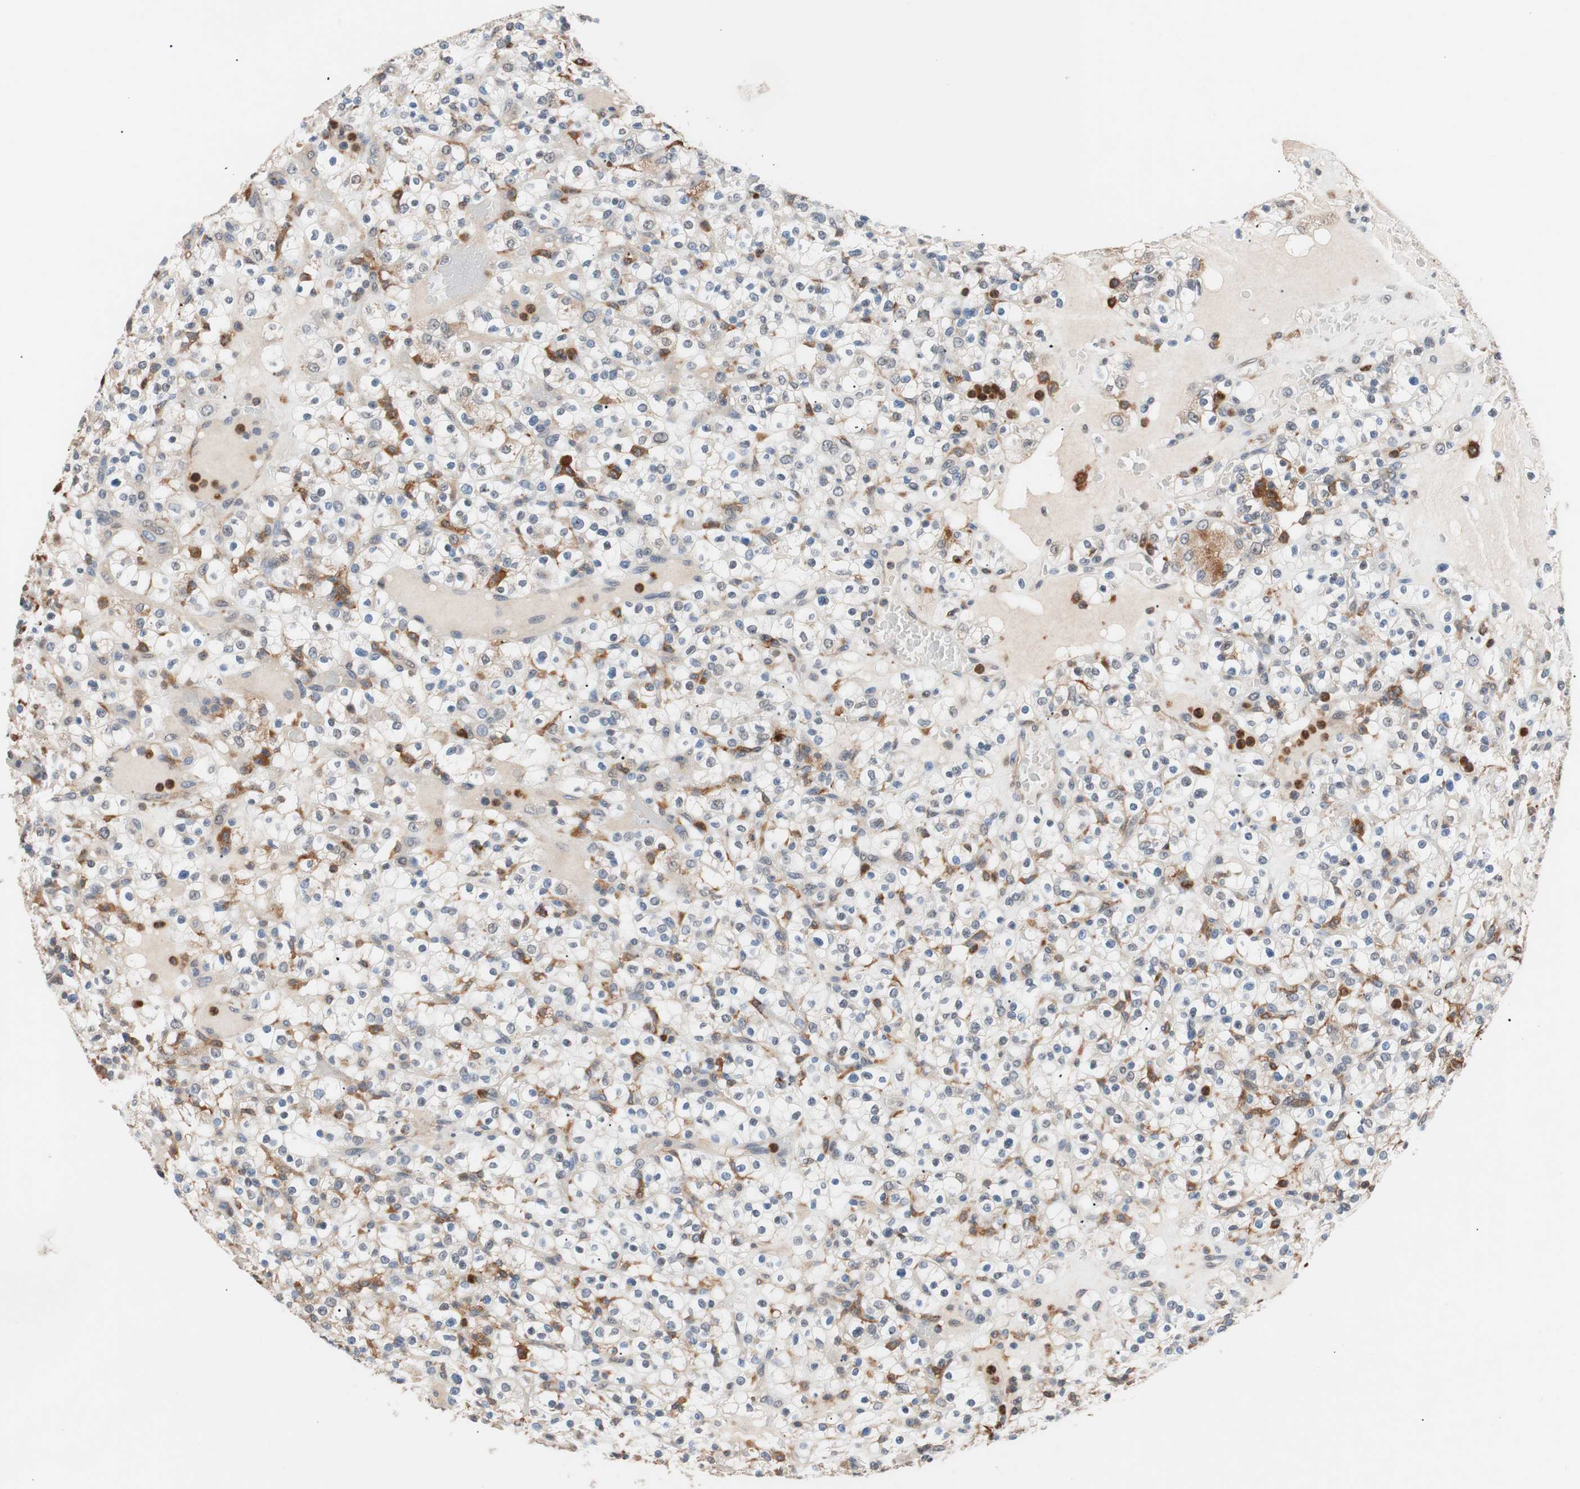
{"staining": {"intensity": "weak", "quantity": "<25%", "location": "cytoplasmic/membranous"}, "tissue": "renal cancer", "cell_type": "Tumor cells", "image_type": "cancer", "snomed": [{"axis": "morphology", "description": "Normal tissue, NOS"}, {"axis": "morphology", "description": "Adenocarcinoma, NOS"}, {"axis": "topography", "description": "Kidney"}], "caption": "Renal adenocarcinoma was stained to show a protein in brown. There is no significant expression in tumor cells. Brightfield microscopy of immunohistochemistry (IHC) stained with DAB (3,3'-diaminobenzidine) (brown) and hematoxylin (blue), captured at high magnification.", "gene": "LITAF", "patient": {"sex": "female", "age": 72}}